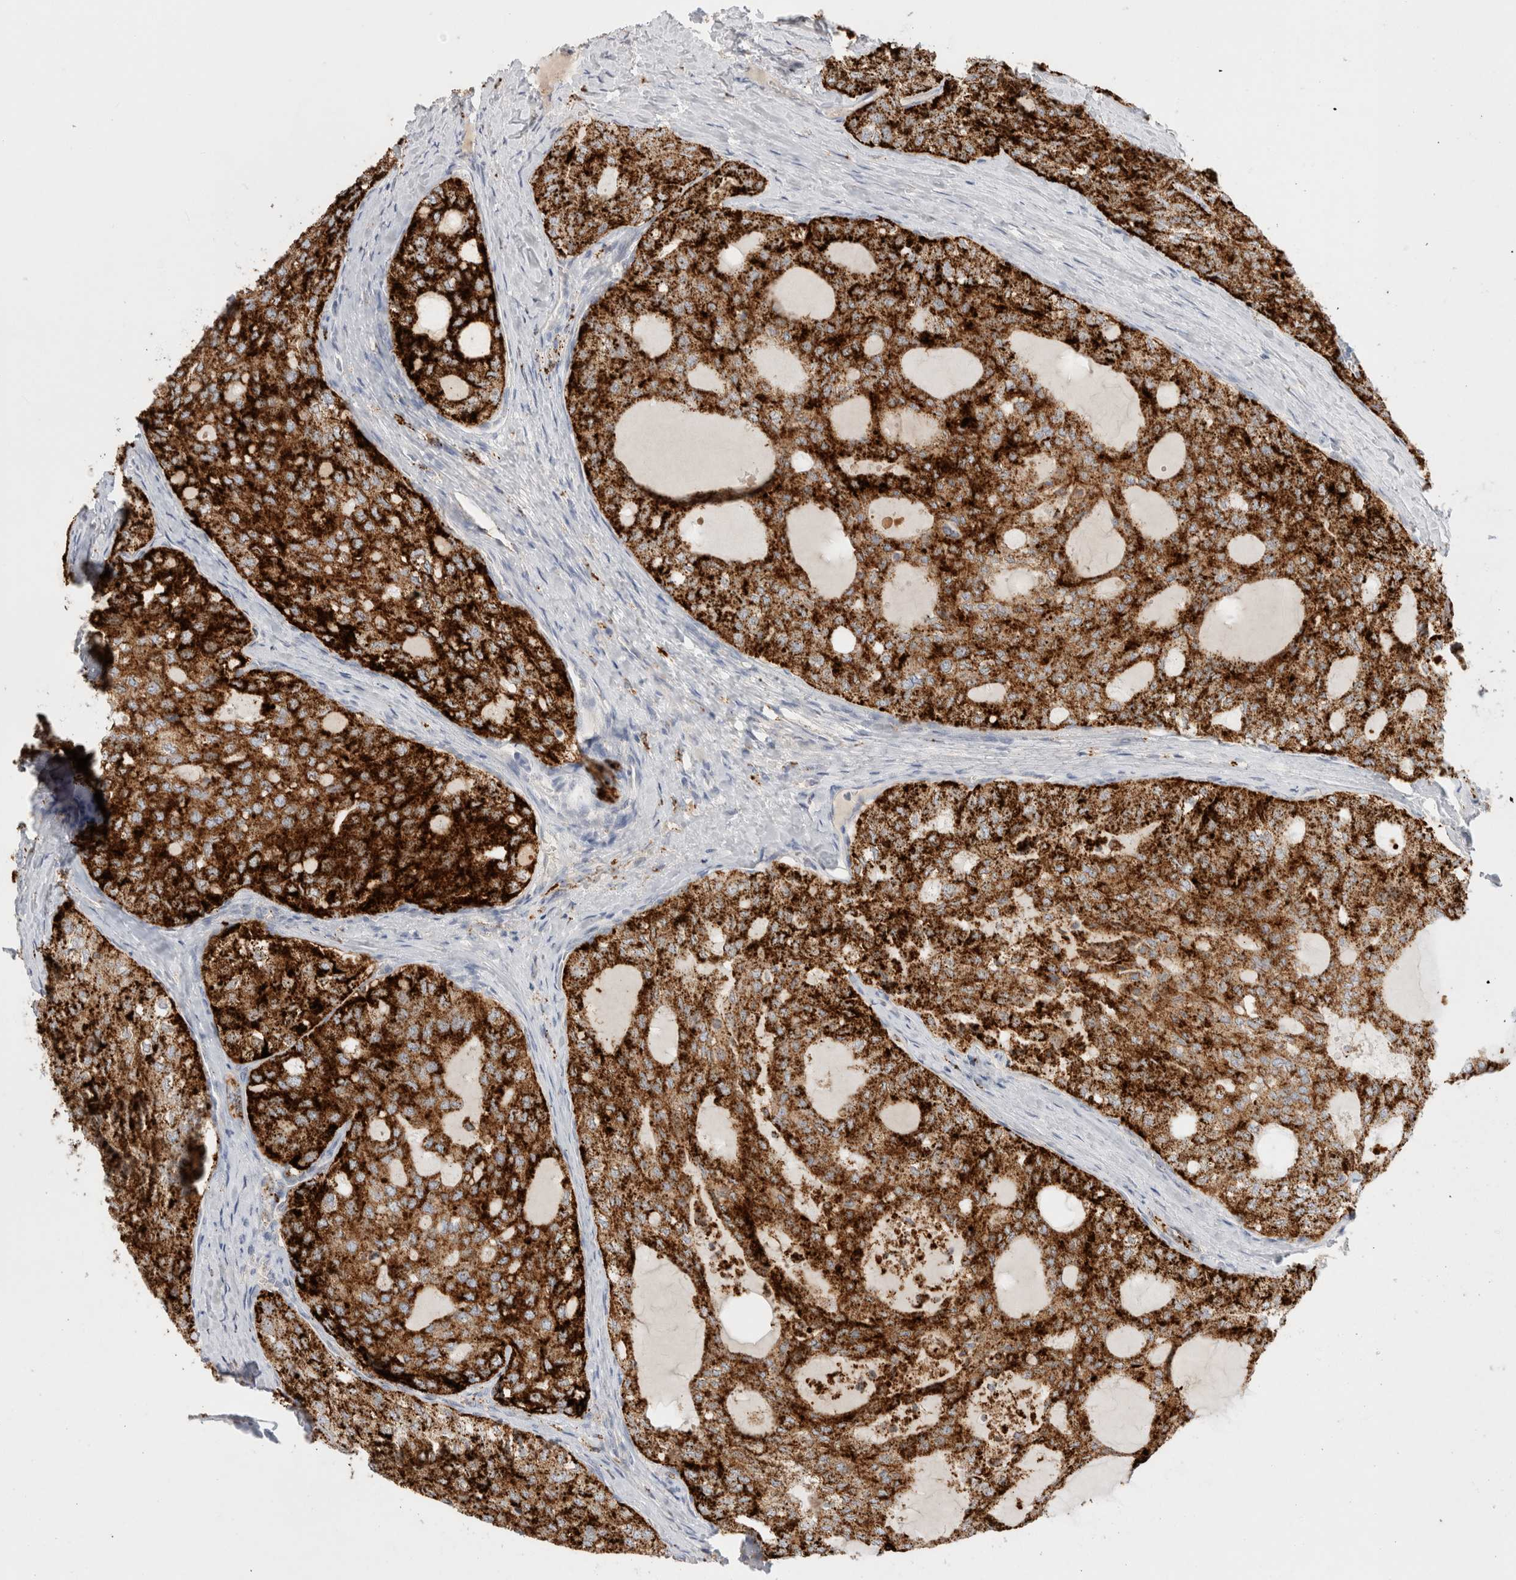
{"staining": {"intensity": "strong", "quantity": ">75%", "location": "cytoplasmic/membranous"}, "tissue": "thyroid cancer", "cell_type": "Tumor cells", "image_type": "cancer", "snomed": [{"axis": "morphology", "description": "Follicular adenoma carcinoma, NOS"}, {"axis": "topography", "description": "Thyroid gland"}], "caption": "This image displays immunohistochemistry staining of human follicular adenoma carcinoma (thyroid), with high strong cytoplasmic/membranous expression in approximately >75% of tumor cells.", "gene": "HPGDS", "patient": {"sex": "male", "age": 75}}